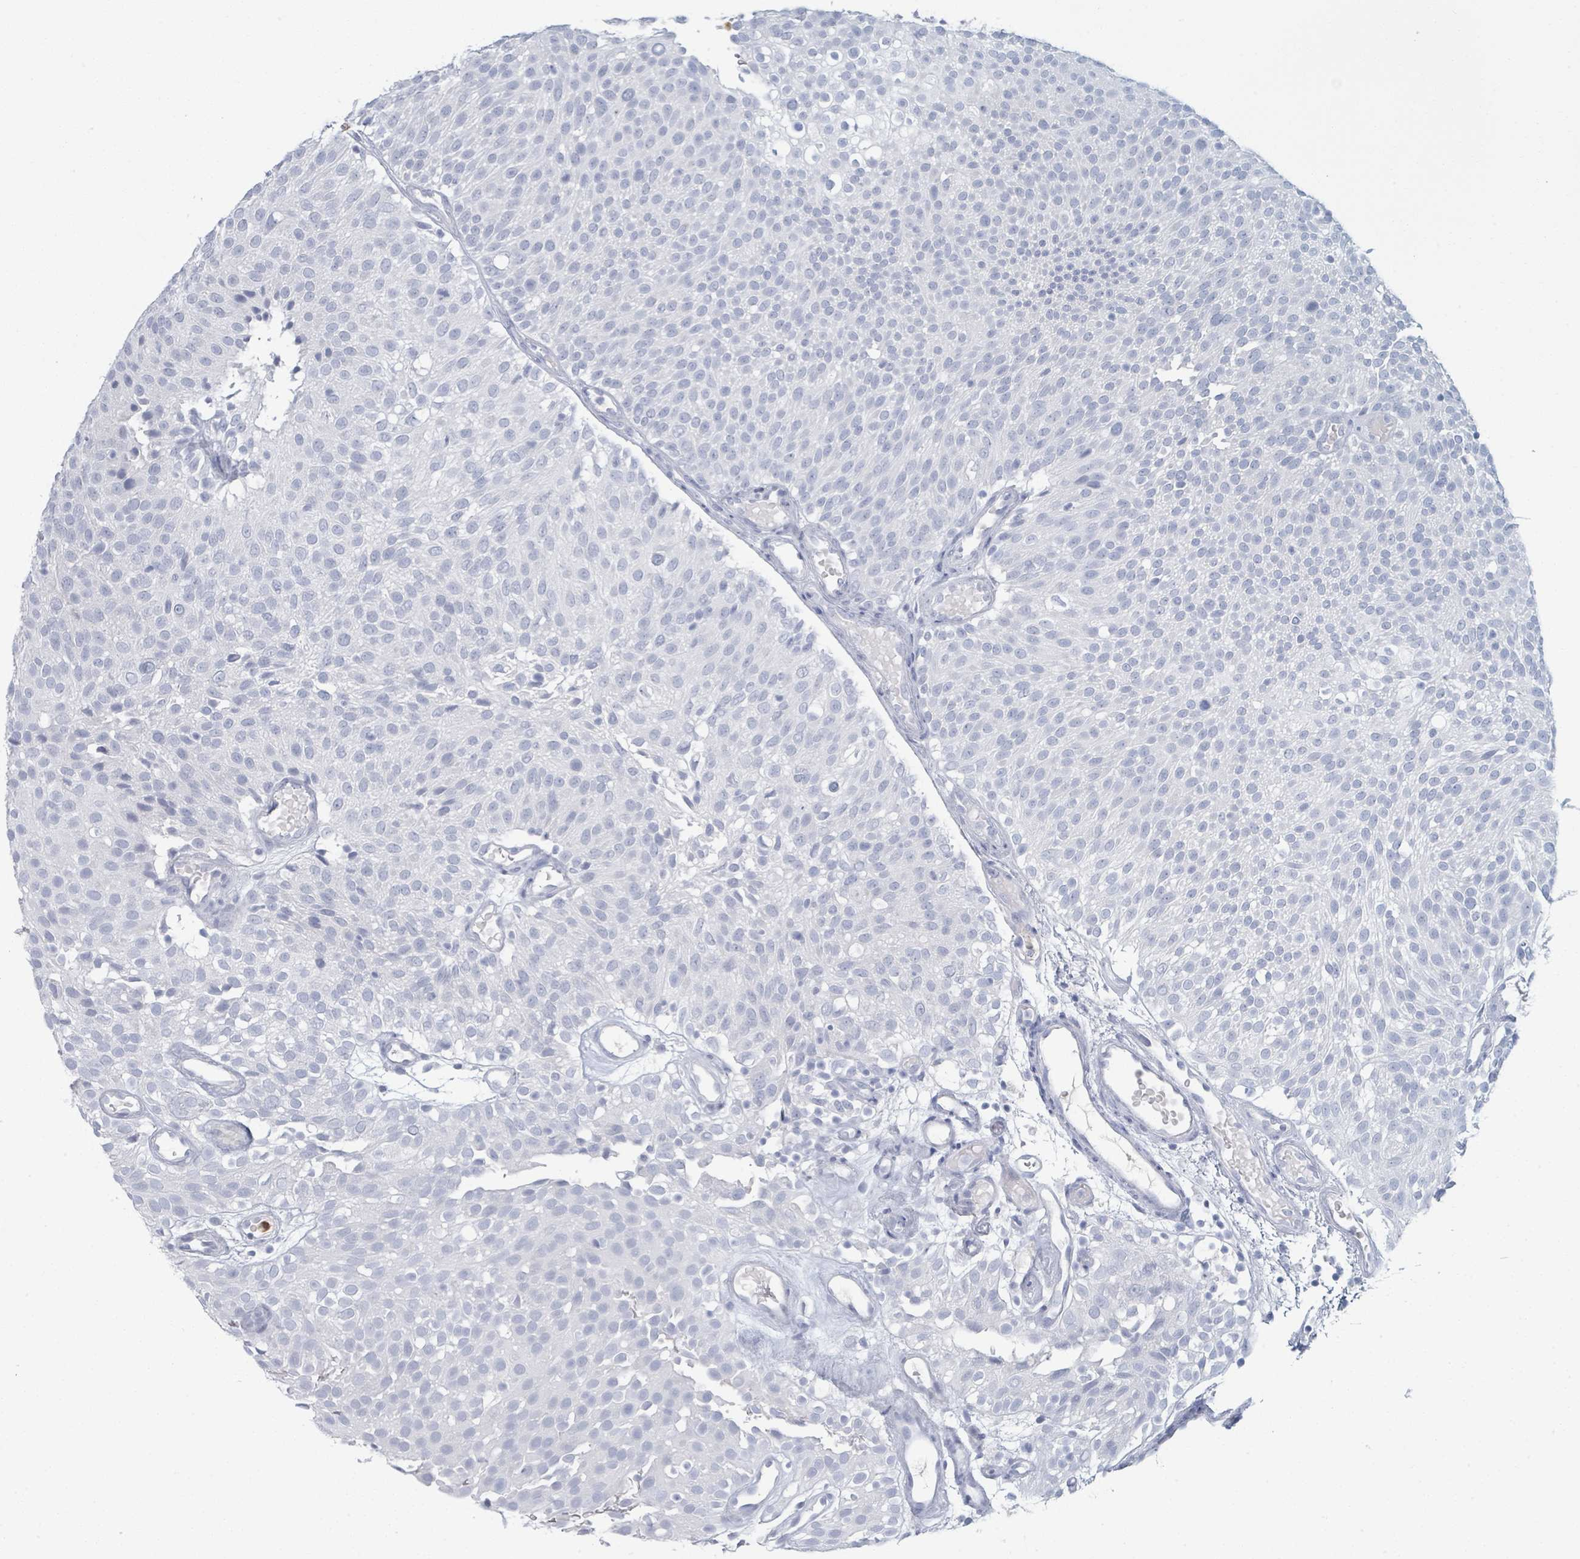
{"staining": {"intensity": "negative", "quantity": "none", "location": "none"}, "tissue": "urothelial cancer", "cell_type": "Tumor cells", "image_type": "cancer", "snomed": [{"axis": "morphology", "description": "Urothelial carcinoma, Low grade"}, {"axis": "topography", "description": "Urinary bladder"}], "caption": "Immunohistochemistry image of neoplastic tissue: human urothelial cancer stained with DAB (3,3'-diaminobenzidine) exhibits no significant protein staining in tumor cells.", "gene": "DEFA4", "patient": {"sex": "male", "age": 78}}